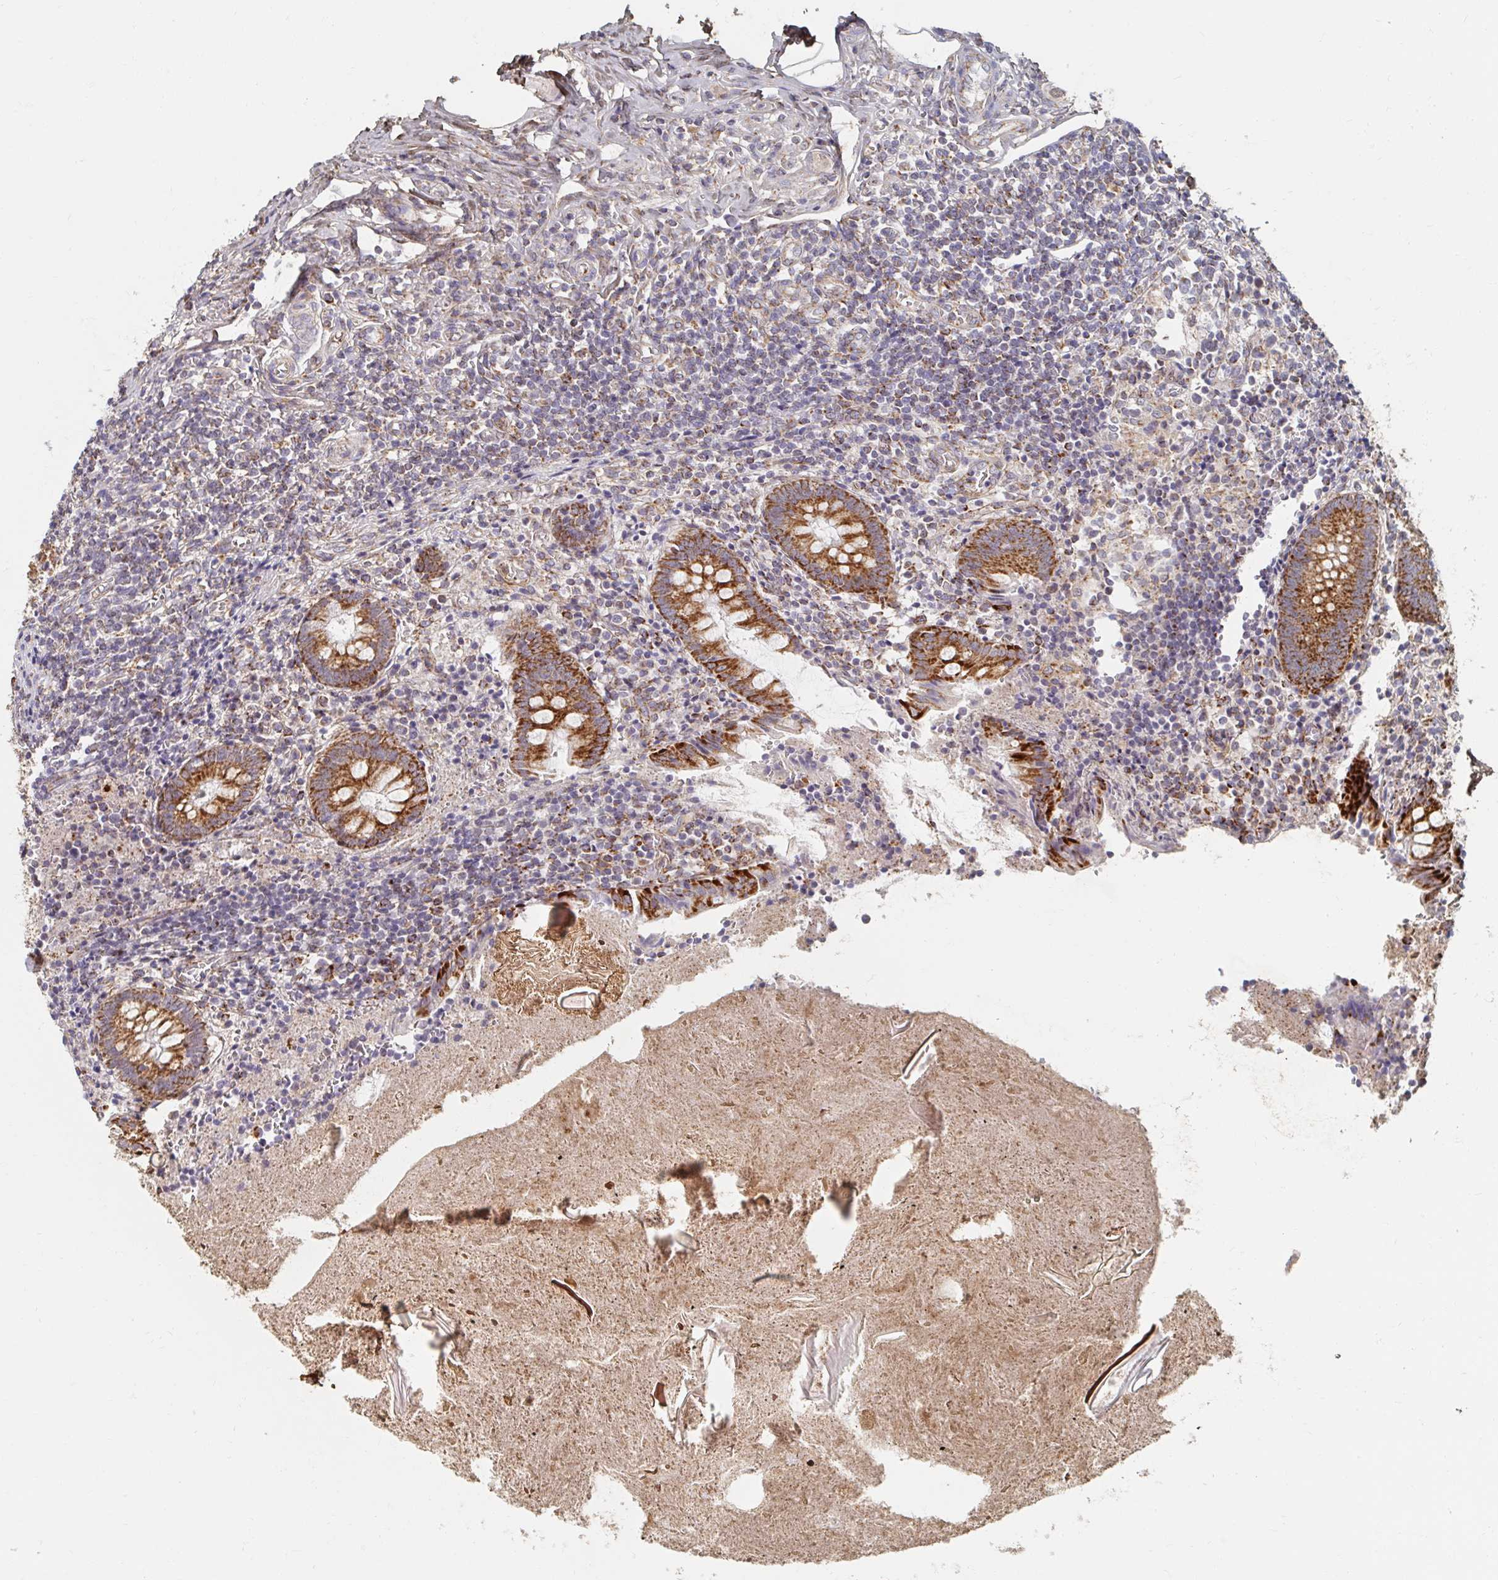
{"staining": {"intensity": "strong", "quantity": ">75%", "location": "cytoplasmic/membranous"}, "tissue": "appendix", "cell_type": "Glandular cells", "image_type": "normal", "snomed": [{"axis": "morphology", "description": "Normal tissue, NOS"}, {"axis": "topography", "description": "Appendix"}], "caption": "Immunohistochemical staining of benign human appendix reveals high levels of strong cytoplasmic/membranous expression in about >75% of glandular cells.", "gene": "MAVS", "patient": {"sex": "female", "age": 17}}